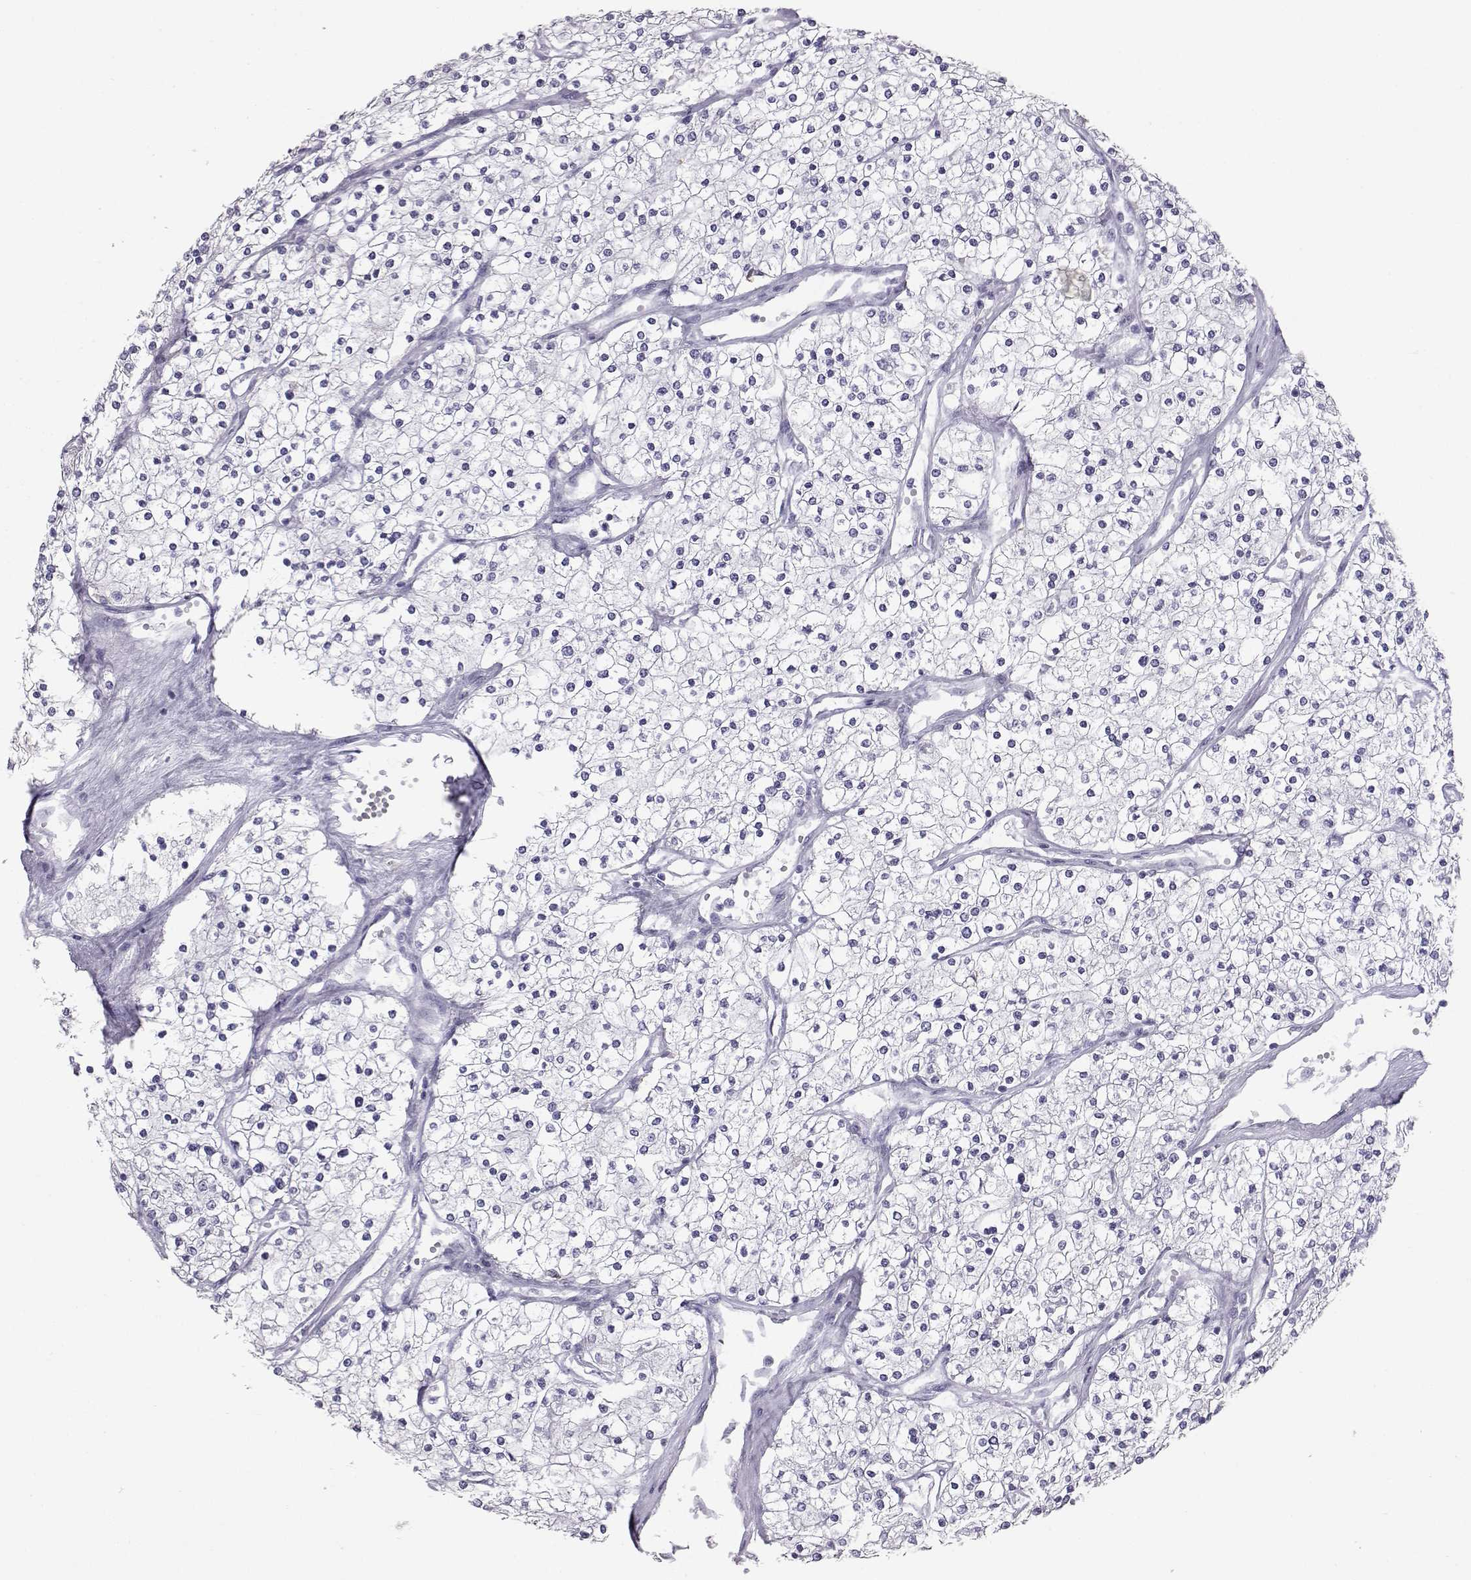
{"staining": {"intensity": "negative", "quantity": "none", "location": "none"}, "tissue": "renal cancer", "cell_type": "Tumor cells", "image_type": "cancer", "snomed": [{"axis": "morphology", "description": "Adenocarcinoma, NOS"}, {"axis": "topography", "description": "Kidney"}], "caption": "IHC image of renal cancer (adenocarcinoma) stained for a protein (brown), which displays no expression in tumor cells. Brightfield microscopy of immunohistochemistry stained with DAB (brown) and hematoxylin (blue), captured at high magnification.", "gene": "ITLN2", "patient": {"sex": "male", "age": 80}}